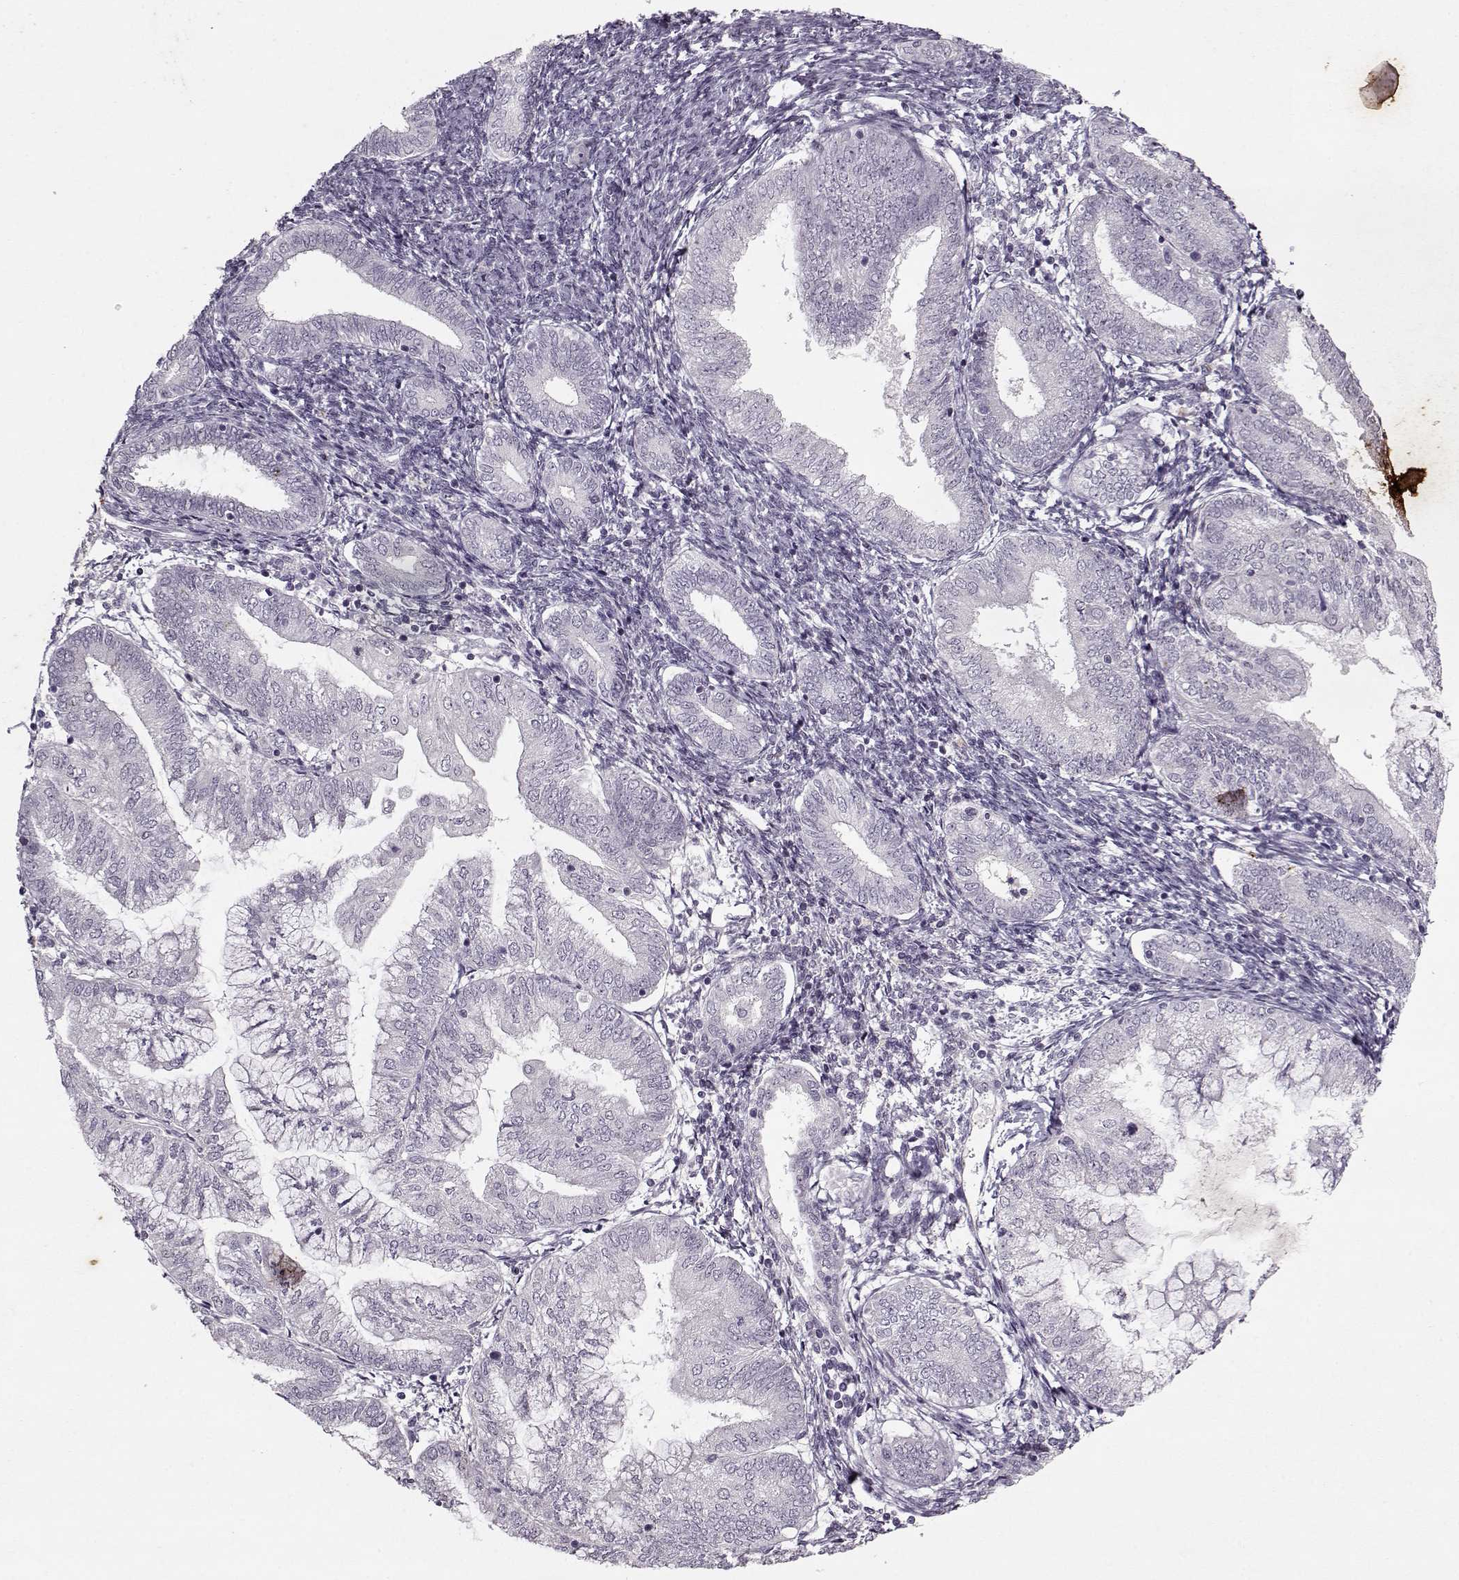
{"staining": {"intensity": "negative", "quantity": "none", "location": "none"}, "tissue": "endometrial cancer", "cell_type": "Tumor cells", "image_type": "cancer", "snomed": [{"axis": "morphology", "description": "Adenocarcinoma, NOS"}, {"axis": "topography", "description": "Endometrium"}], "caption": "Immunohistochemical staining of human endometrial cancer exhibits no significant staining in tumor cells.", "gene": "KRT9", "patient": {"sex": "female", "age": 55}}